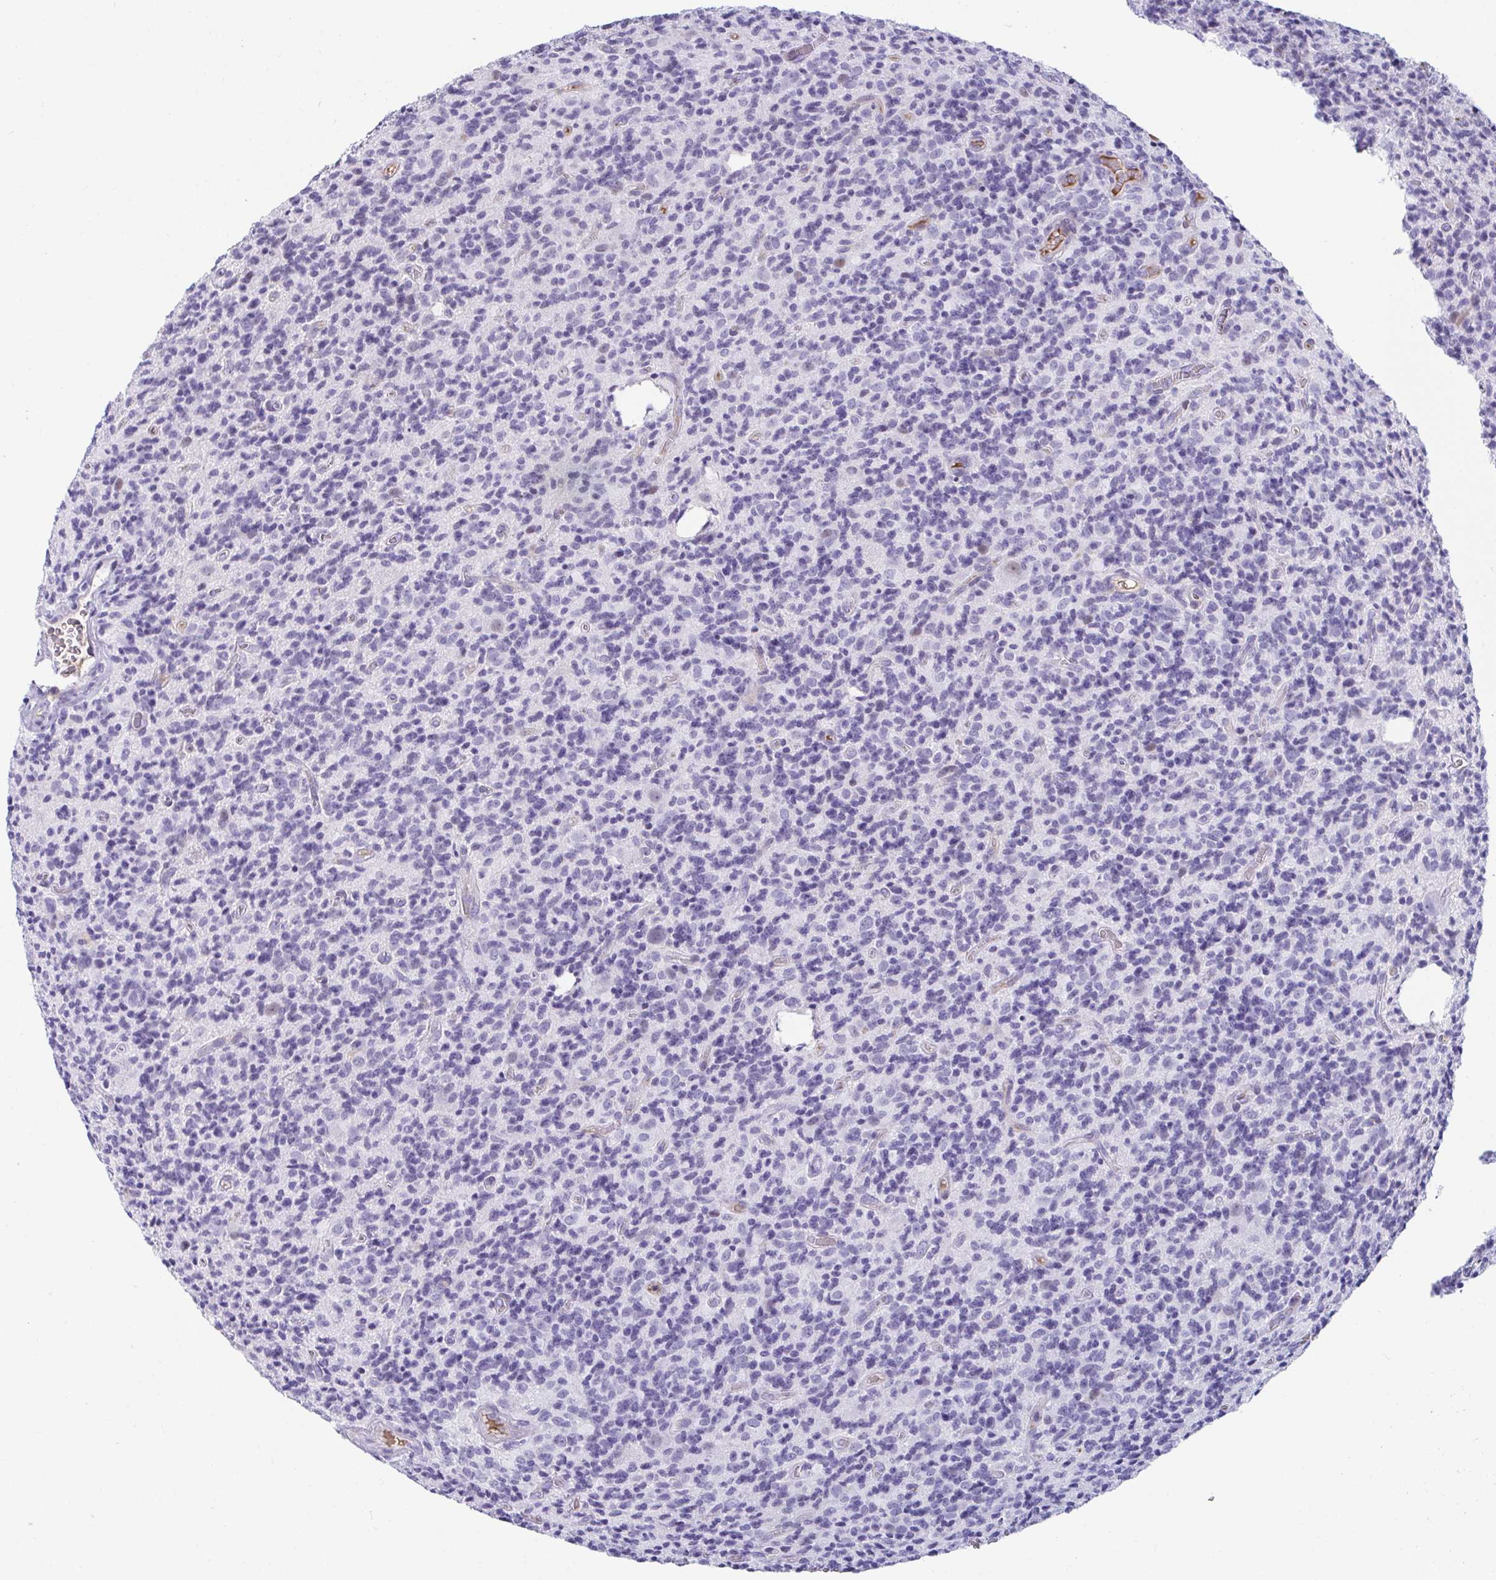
{"staining": {"intensity": "negative", "quantity": "none", "location": "none"}, "tissue": "glioma", "cell_type": "Tumor cells", "image_type": "cancer", "snomed": [{"axis": "morphology", "description": "Glioma, malignant, High grade"}, {"axis": "topography", "description": "Brain"}], "caption": "A photomicrograph of human glioma is negative for staining in tumor cells.", "gene": "NPY", "patient": {"sex": "male", "age": 76}}